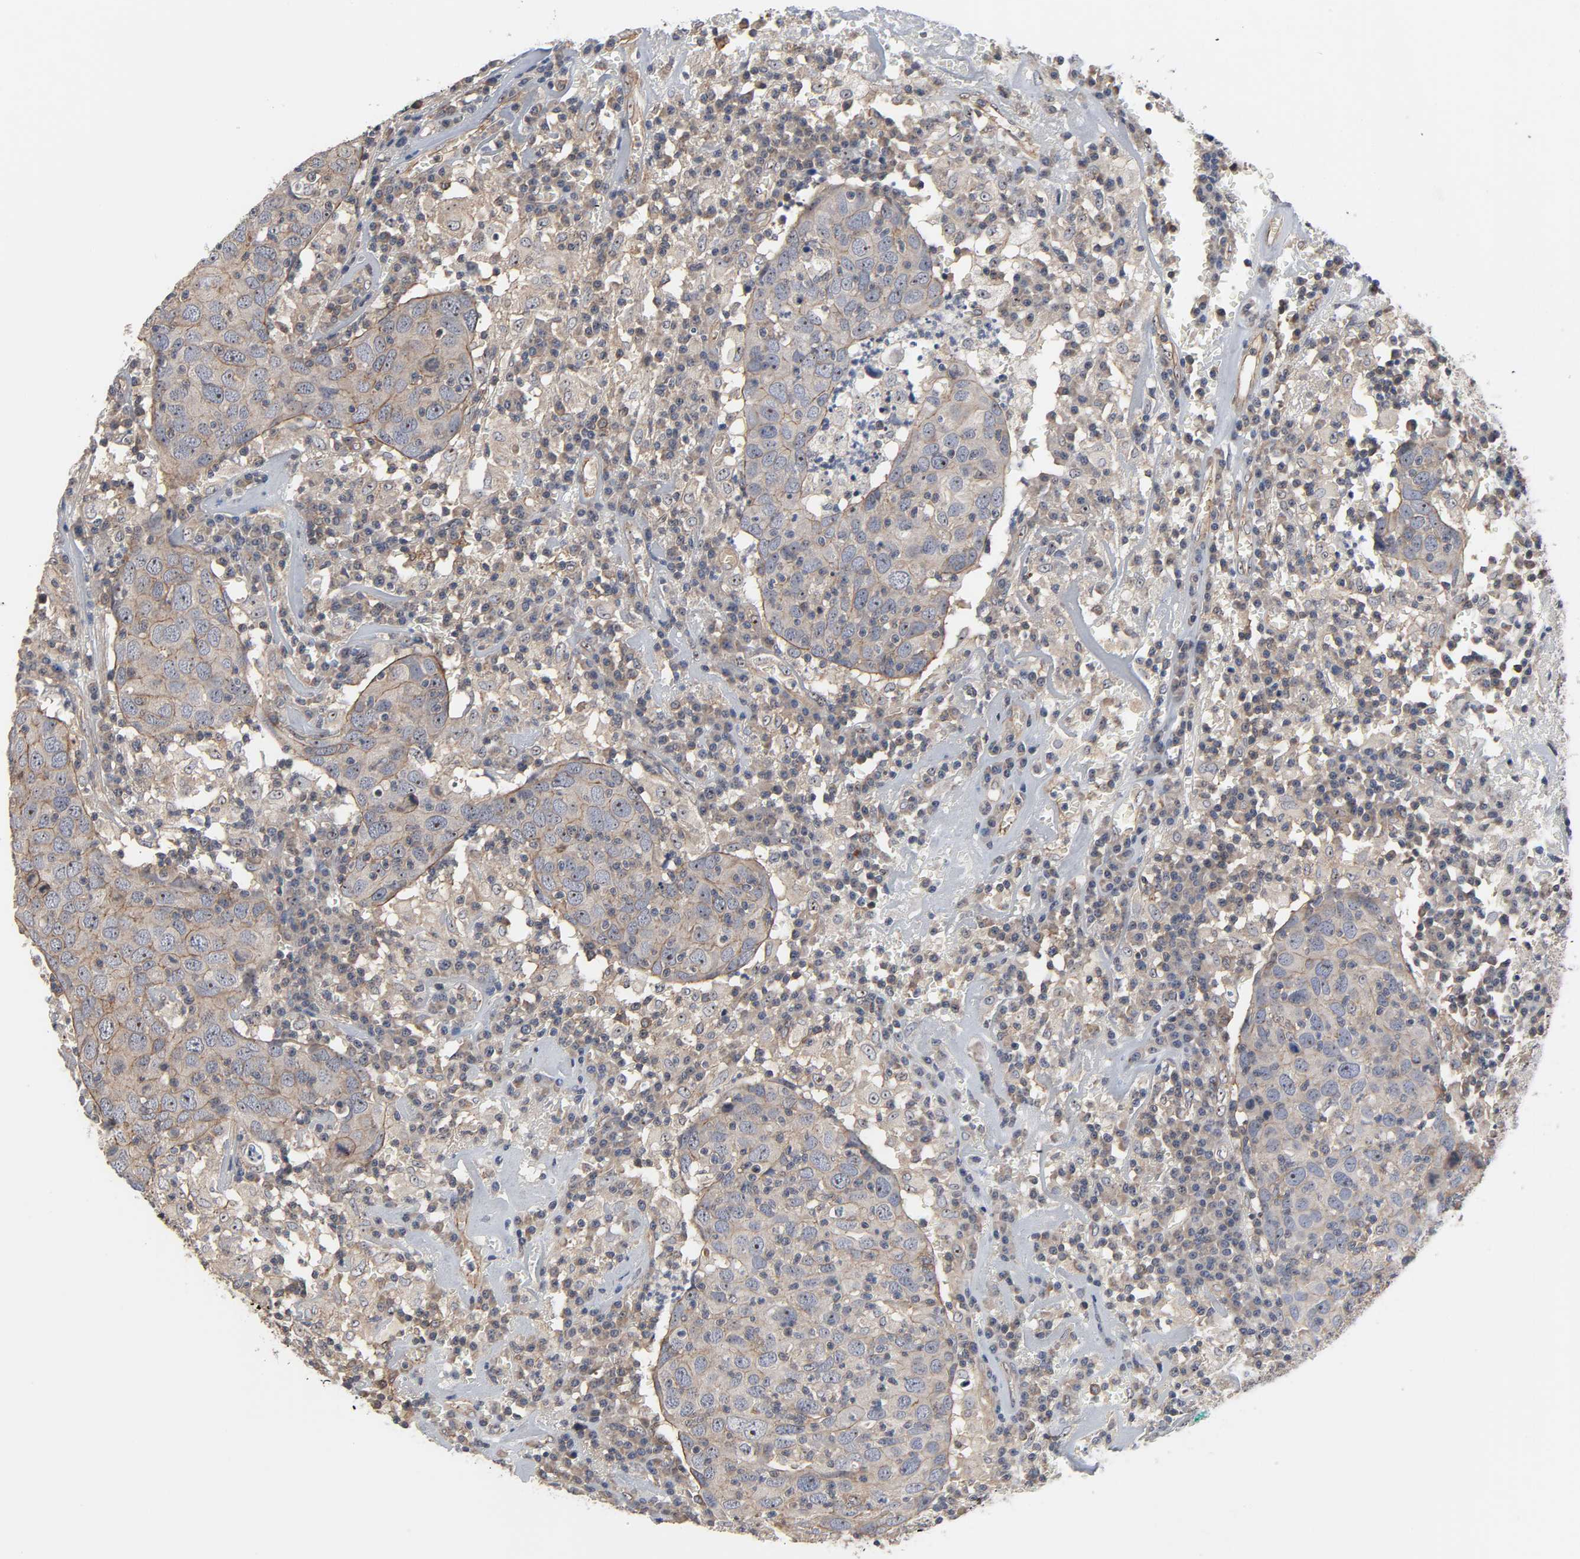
{"staining": {"intensity": "weak", "quantity": ">75%", "location": "cytoplasmic/membranous,nuclear"}, "tissue": "head and neck cancer", "cell_type": "Tumor cells", "image_type": "cancer", "snomed": [{"axis": "morphology", "description": "Adenocarcinoma, NOS"}, {"axis": "topography", "description": "Salivary gland"}, {"axis": "topography", "description": "Head-Neck"}], "caption": "A high-resolution photomicrograph shows IHC staining of adenocarcinoma (head and neck), which shows weak cytoplasmic/membranous and nuclear positivity in approximately >75% of tumor cells.", "gene": "DDX10", "patient": {"sex": "female", "age": 65}}